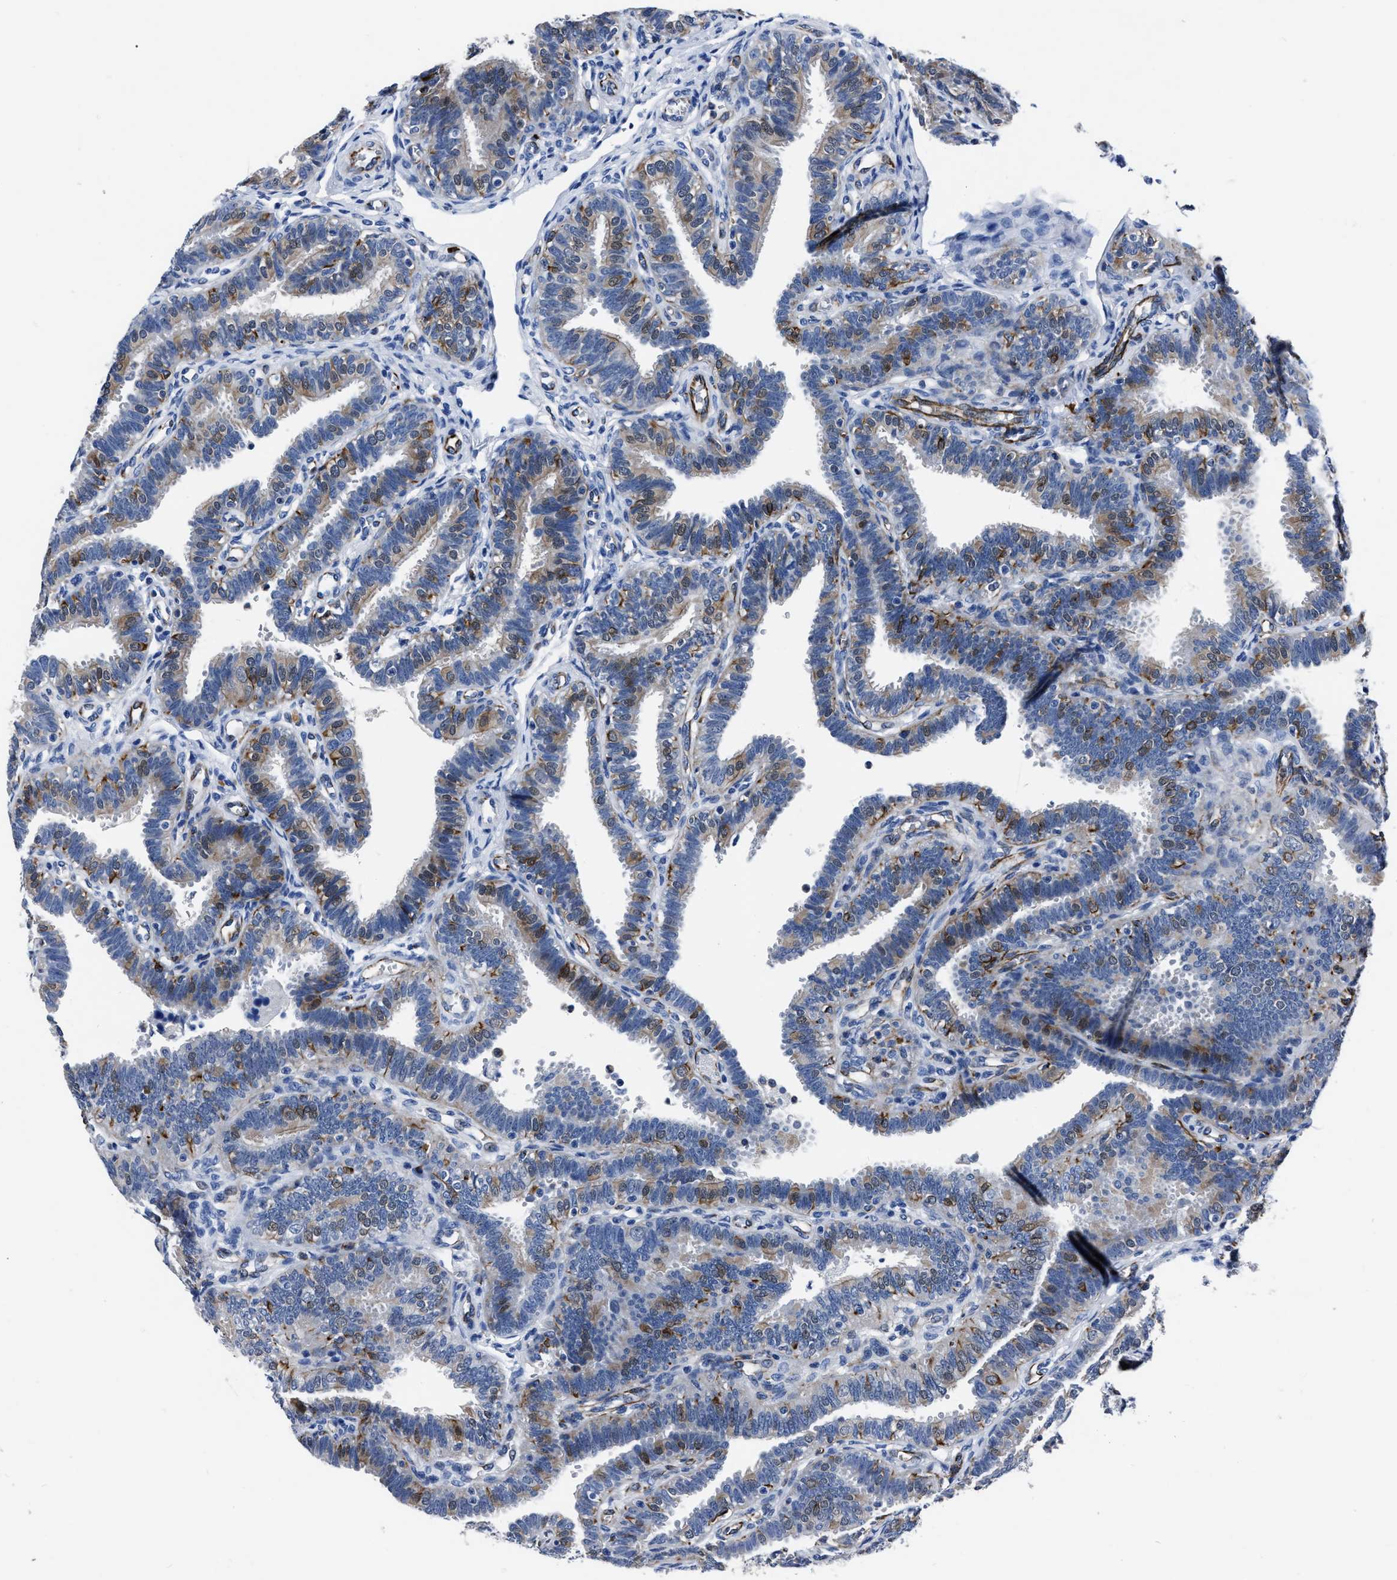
{"staining": {"intensity": "moderate", "quantity": "25%-75%", "location": "cytoplasmic/membranous,nuclear"}, "tissue": "fallopian tube", "cell_type": "Glandular cells", "image_type": "normal", "snomed": [{"axis": "morphology", "description": "Normal tissue, NOS"}, {"axis": "topography", "description": "Fallopian tube"}, {"axis": "topography", "description": "Placenta"}], "caption": "Moderate cytoplasmic/membranous,nuclear staining for a protein is present in about 25%-75% of glandular cells of unremarkable fallopian tube using immunohistochemistry.", "gene": "OR10G3", "patient": {"sex": "female", "age": 34}}